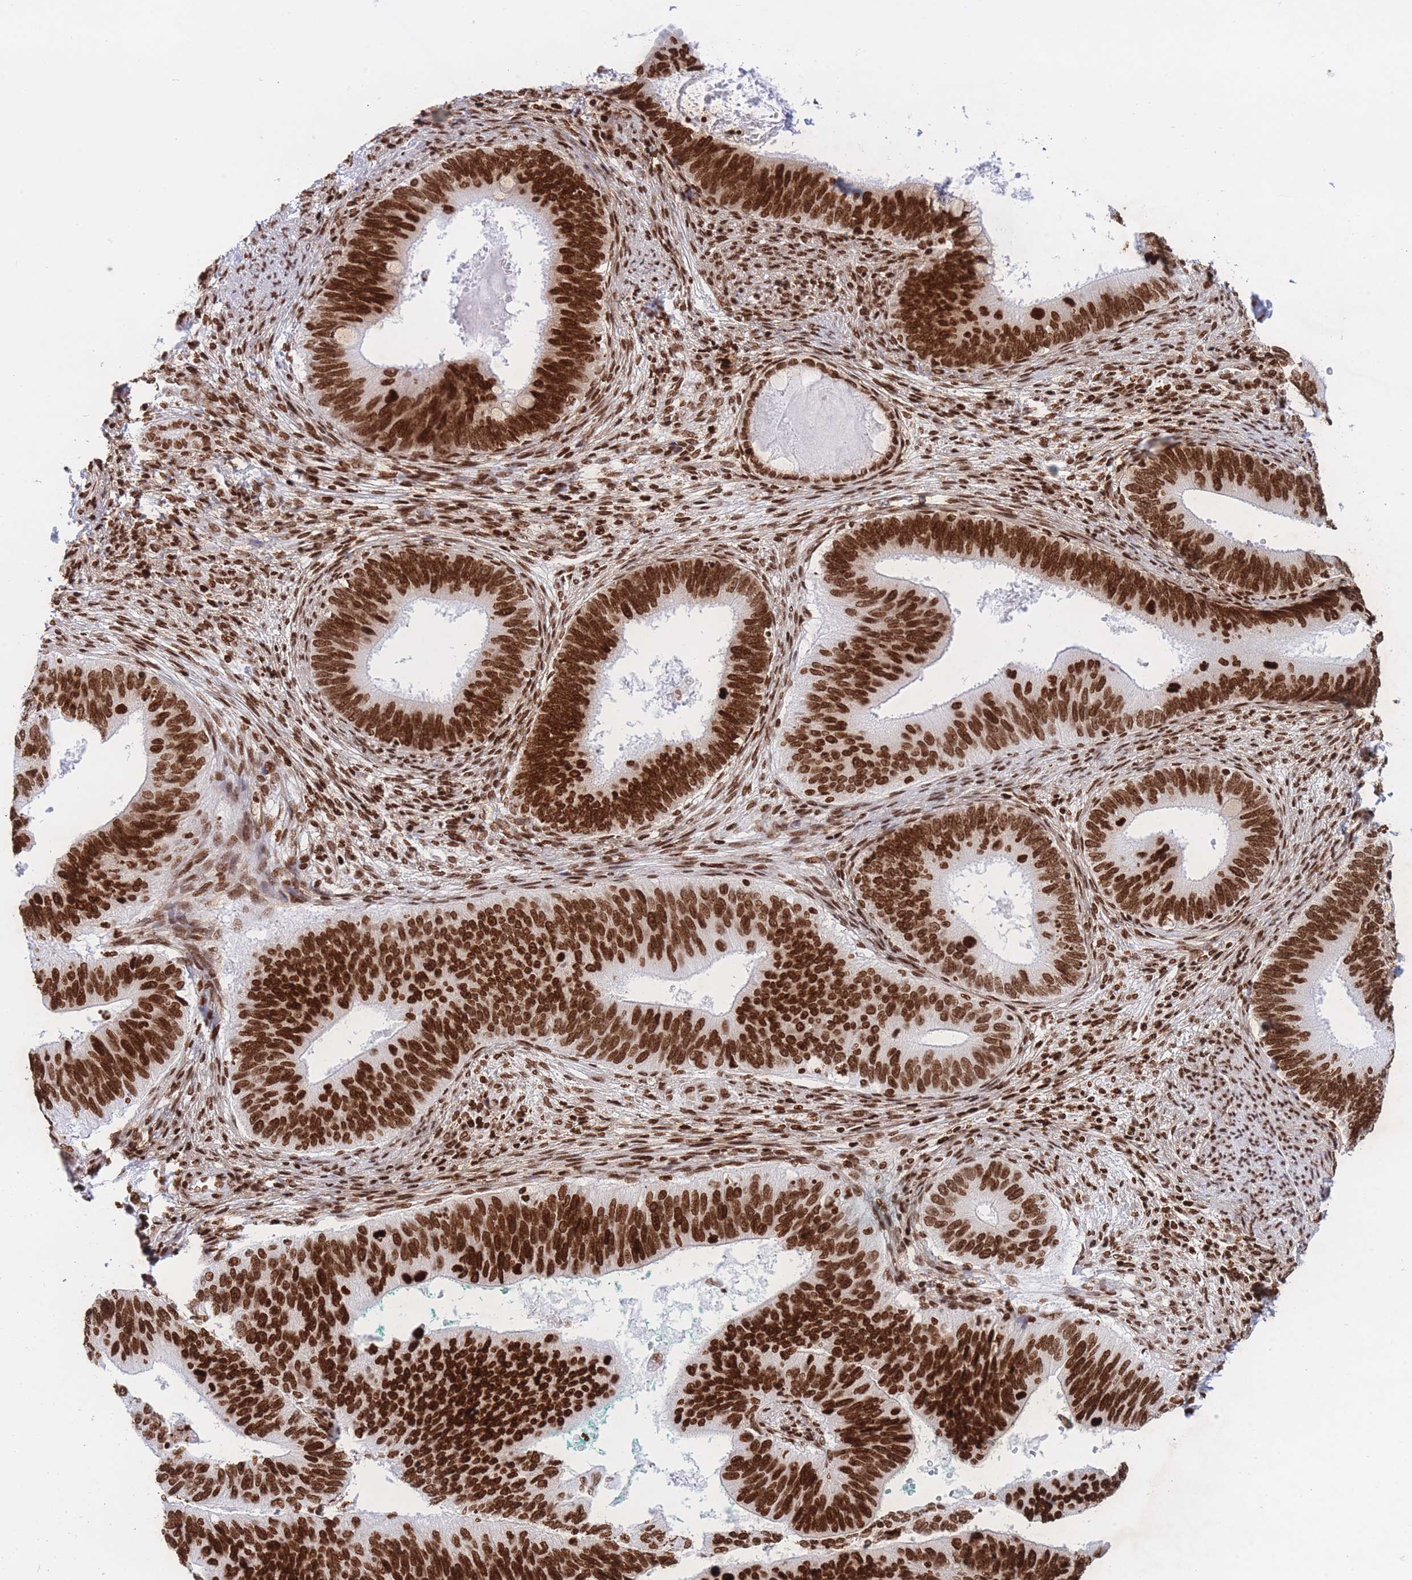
{"staining": {"intensity": "strong", "quantity": ">75%", "location": "nuclear"}, "tissue": "cervical cancer", "cell_type": "Tumor cells", "image_type": "cancer", "snomed": [{"axis": "morphology", "description": "Adenocarcinoma, NOS"}, {"axis": "topography", "description": "Cervix"}], "caption": "Immunohistochemistry (IHC) histopathology image of neoplastic tissue: cervical cancer (adenocarcinoma) stained using IHC demonstrates high levels of strong protein expression localized specifically in the nuclear of tumor cells, appearing as a nuclear brown color.", "gene": "H2BC11", "patient": {"sex": "female", "age": 42}}